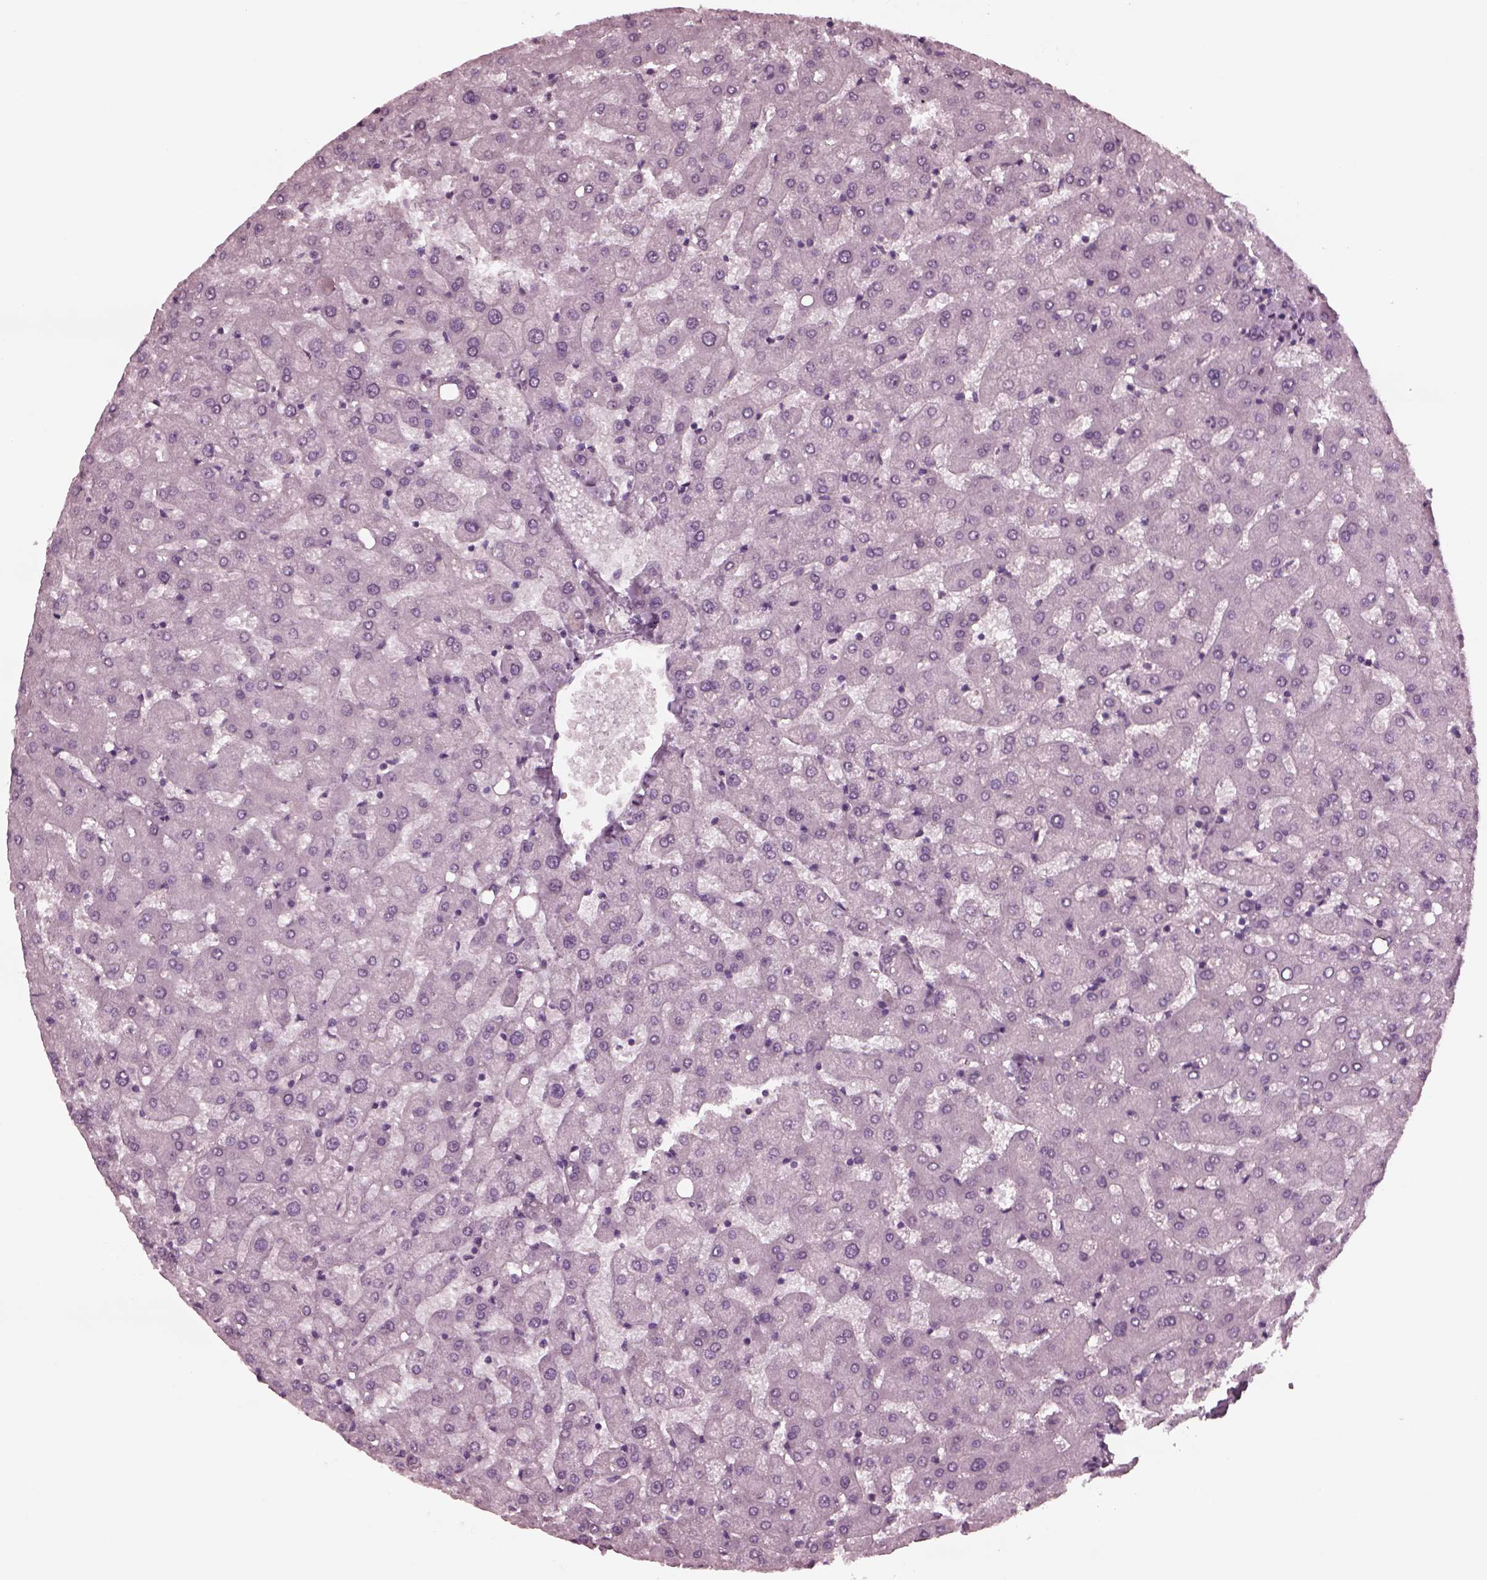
{"staining": {"intensity": "negative", "quantity": "none", "location": "none"}, "tissue": "liver", "cell_type": "Cholangiocytes", "image_type": "normal", "snomed": [{"axis": "morphology", "description": "Normal tissue, NOS"}, {"axis": "topography", "description": "Liver"}], "caption": "DAB (3,3'-diaminobenzidine) immunohistochemical staining of unremarkable liver reveals no significant staining in cholangiocytes. (DAB immunohistochemistry (IHC) visualized using brightfield microscopy, high magnification).", "gene": "YY2", "patient": {"sex": "female", "age": 50}}